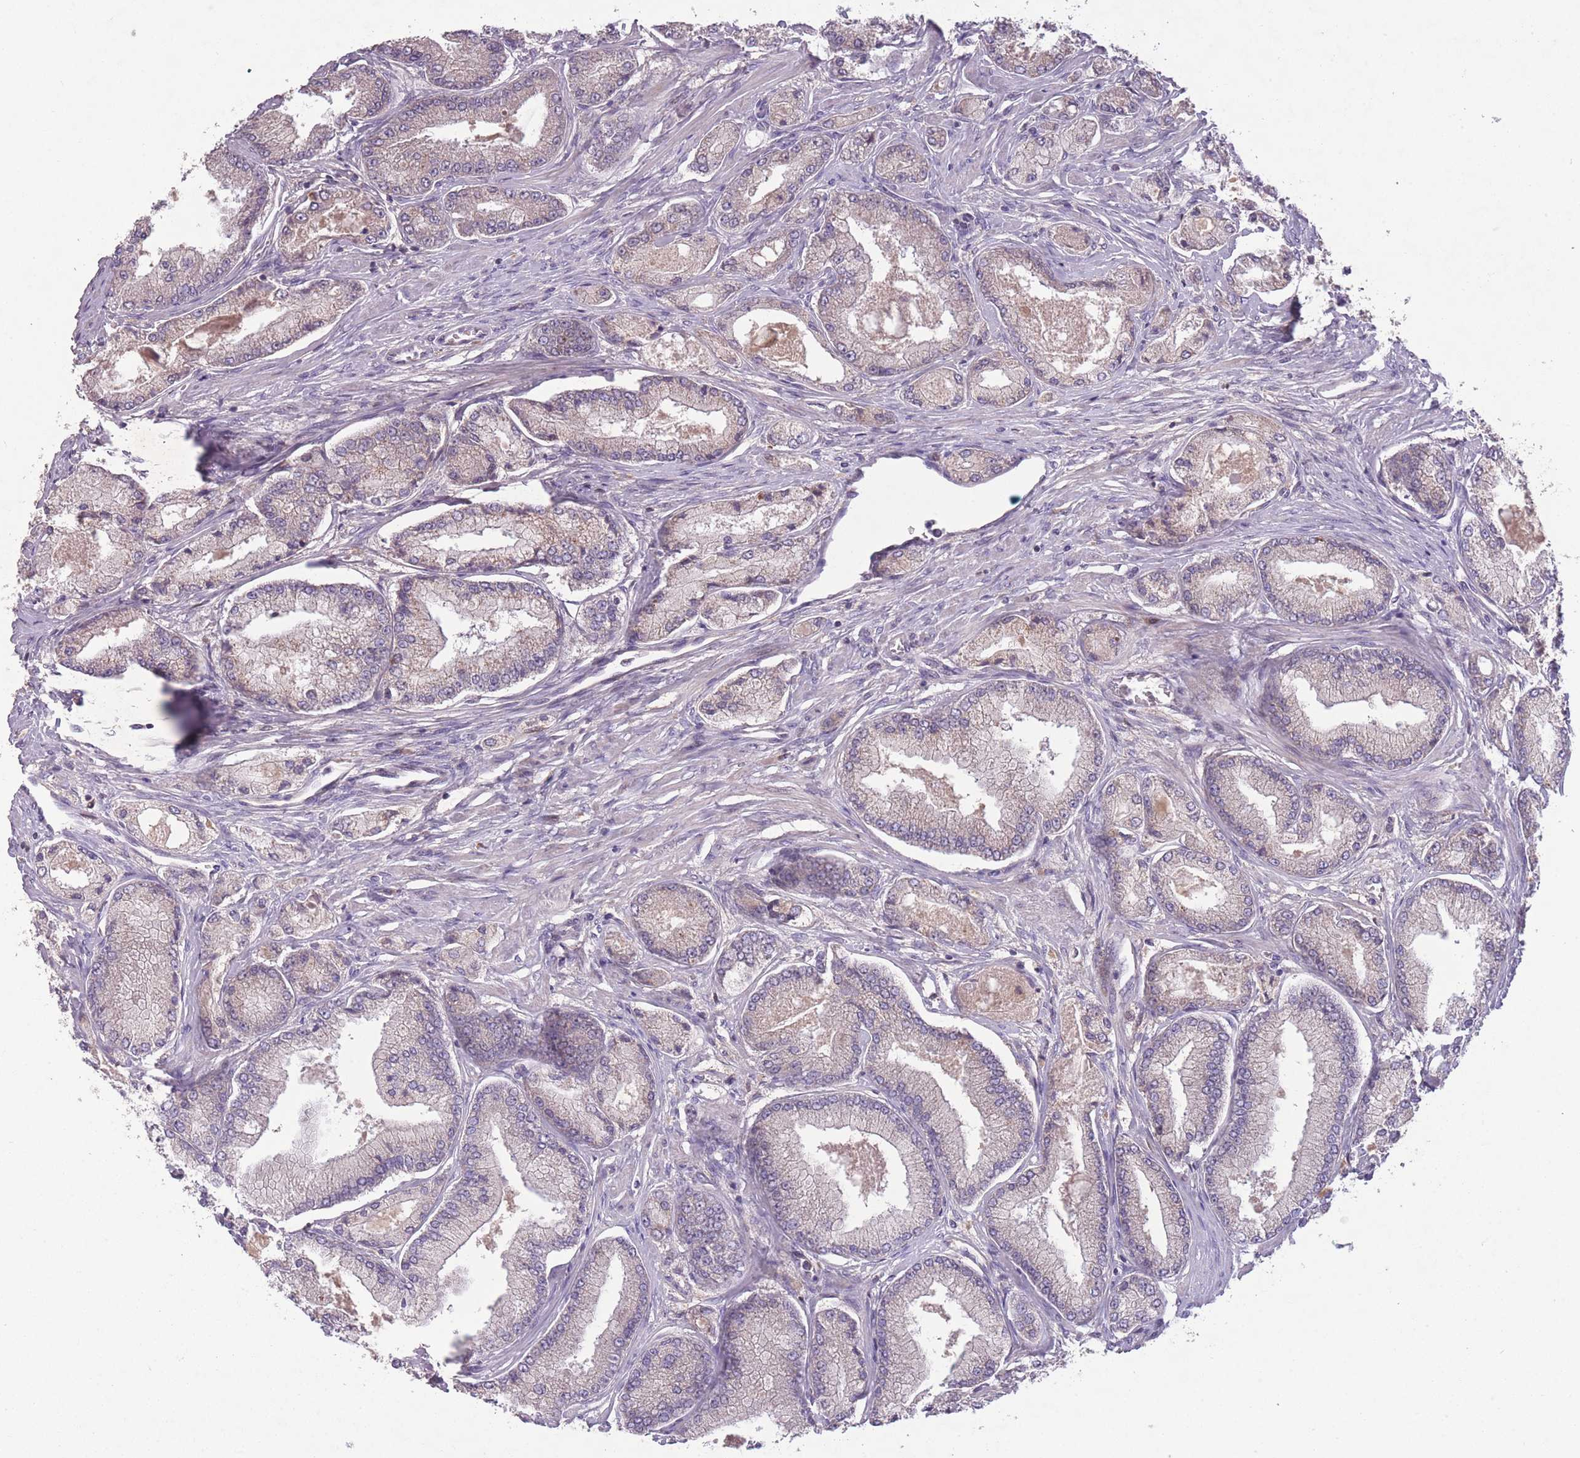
{"staining": {"intensity": "negative", "quantity": "none", "location": "none"}, "tissue": "prostate cancer", "cell_type": "Tumor cells", "image_type": "cancer", "snomed": [{"axis": "morphology", "description": "Adenocarcinoma, Low grade"}, {"axis": "topography", "description": "Prostate"}], "caption": "This is an IHC photomicrograph of prostate cancer (low-grade adenocarcinoma). There is no positivity in tumor cells.", "gene": "OR2V2", "patient": {"sex": "male", "age": 74}}